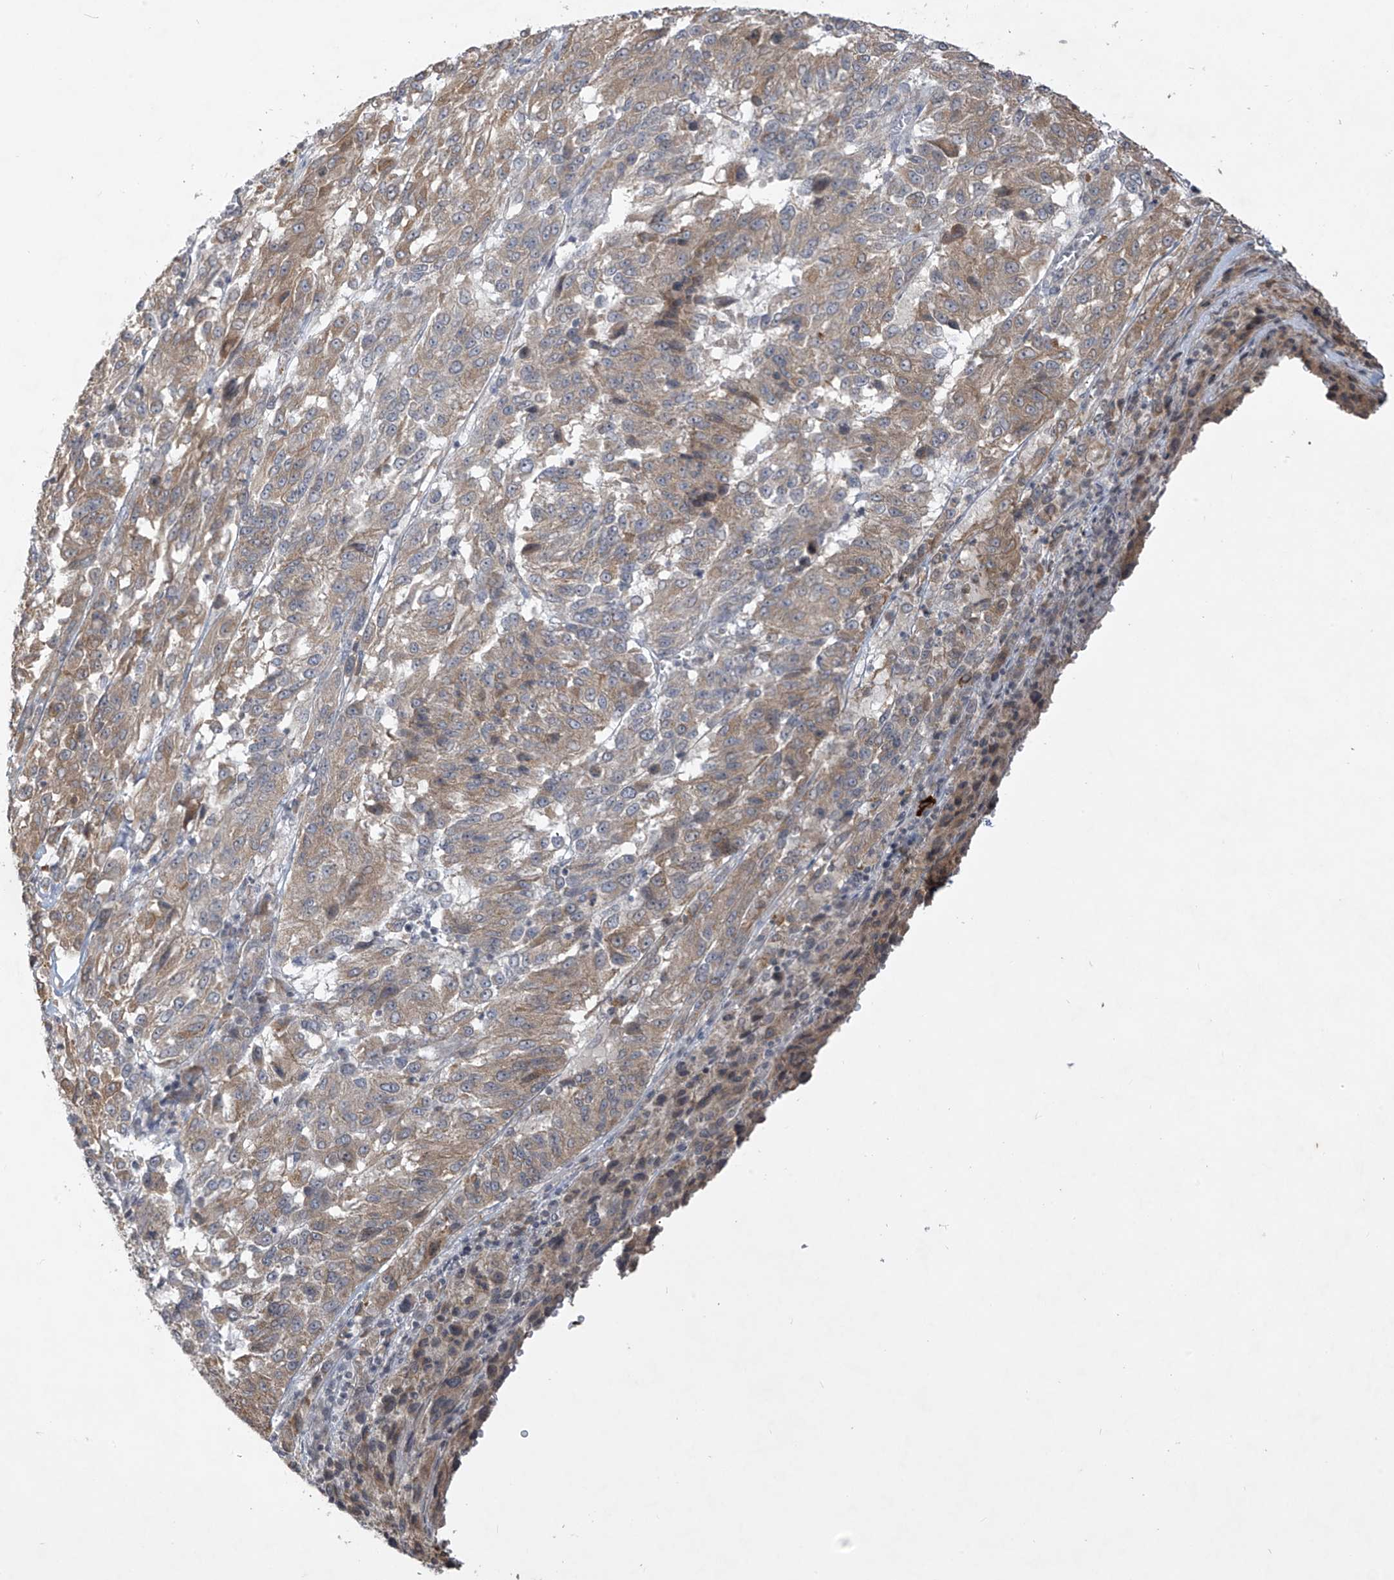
{"staining": {"intensity": "moderate", "quantity": ">75%", "location": "cytoplasmic/membranous"}, "tissue": "melanoma", "cell_type": "Tumor cells", "image_type": "cancer", "snomed": [{"axis": "morphology", "description": "Malignant melanoma, Metastatic site"}, {"axis": "topography", "description": "Lung"}], "caption": "Melanoma was stained to show a protein in brown. There is medium levels of moderate cytoplasmic/membranous staining in about >75% of tumor cells.", "gene": "DGKQ", "patient": {"sex": "male", "age": 64}}